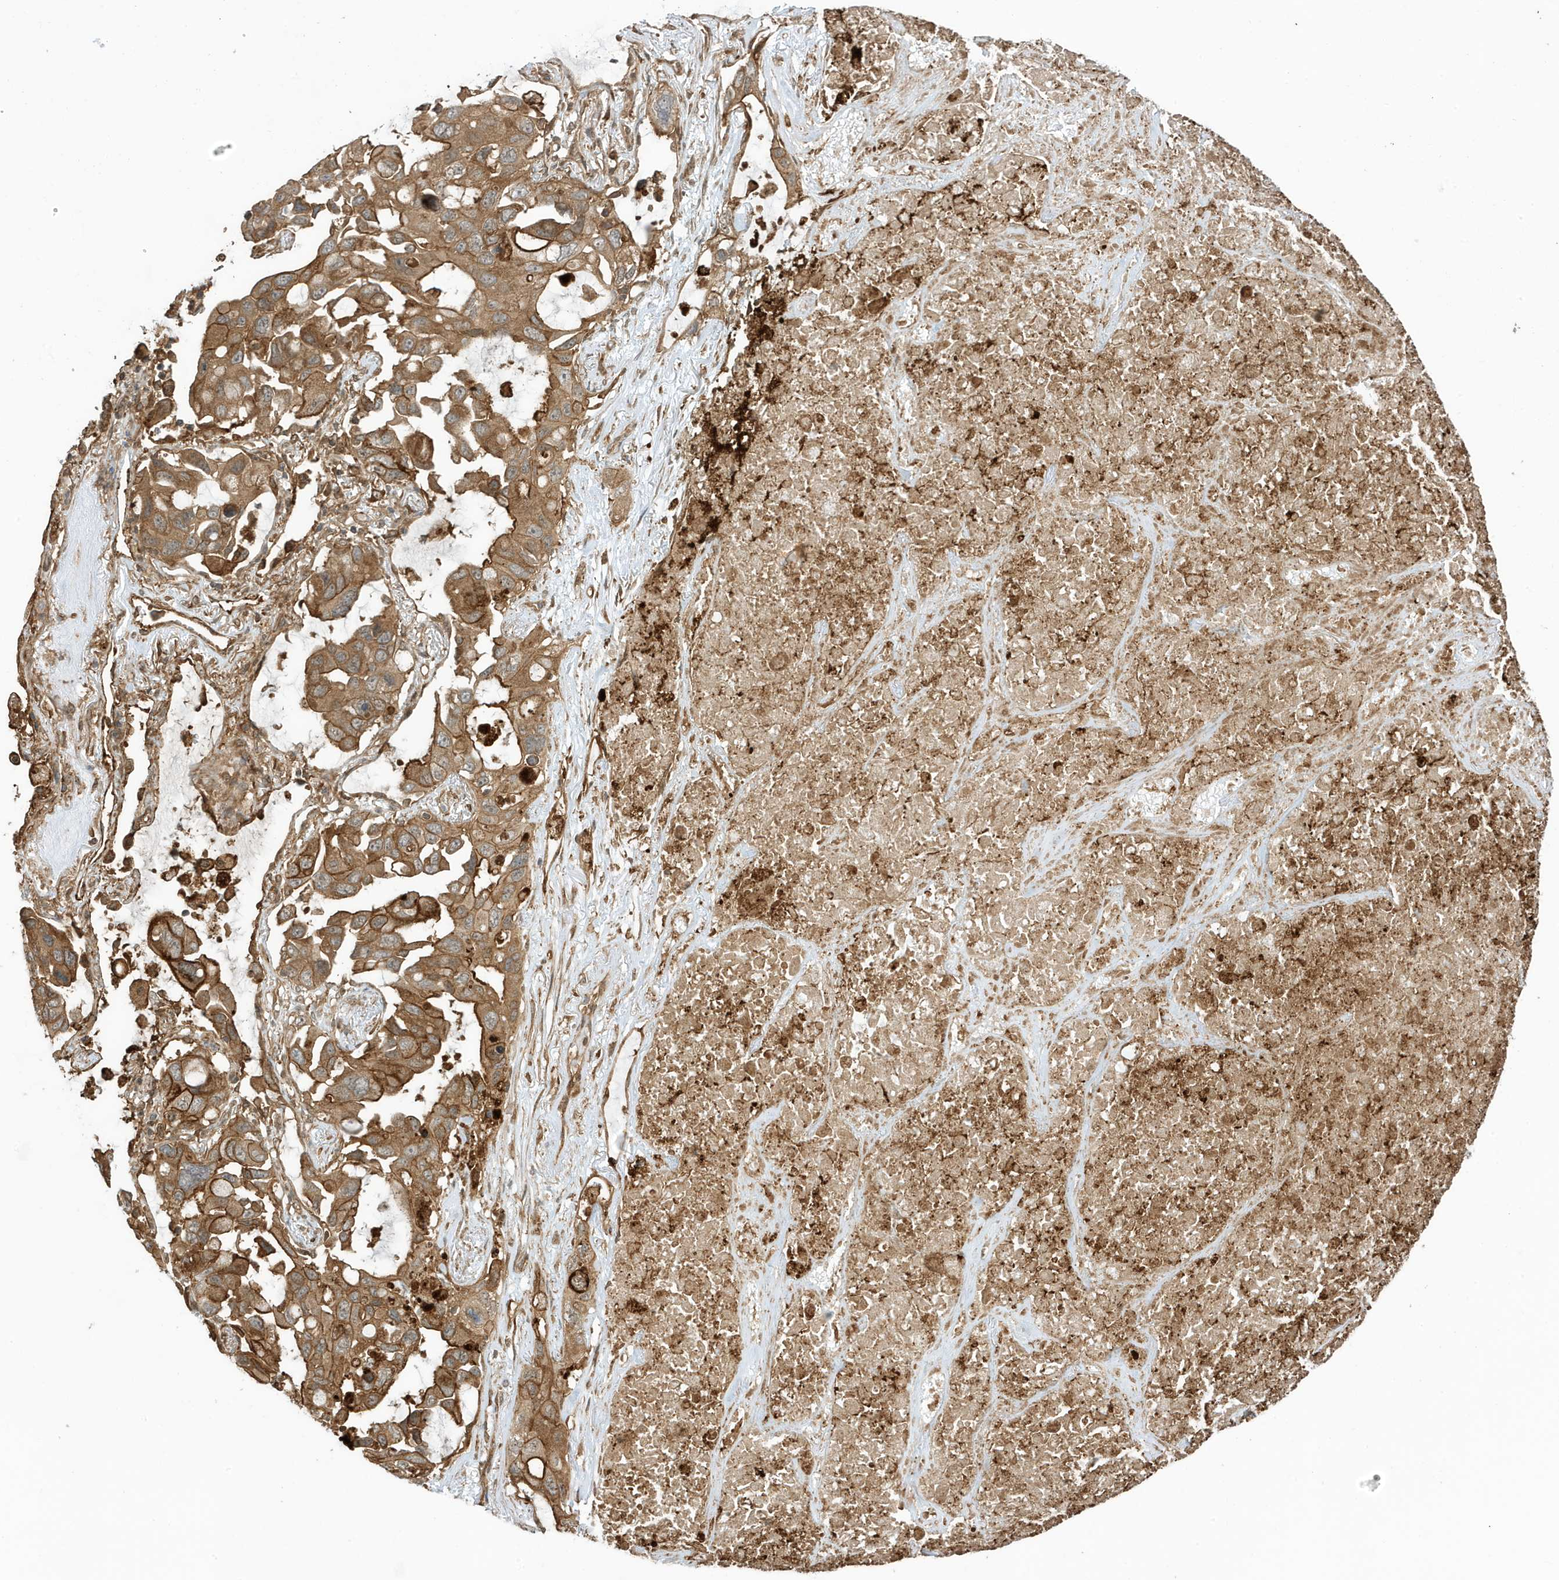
{"staining": {"intensity": "moderate", "quantity": ">75%", "location": "cytoplasmic/membranous"}, "tissue": "lung cancer", "cell_type": "Tumor cells", "image_type": "cancer", "snomed": [{"axis": "morphology", "description": "Squamous cell carcinoma, NOS"}, {"axis": "topography", "description": "Lung"}], "caption": "This micrograph shows lung cancer (squamous cell carcinoma) stained with immunohistochemistry to label a protein in brown. The cytoplasmic/membranous of tumor cells show moderate positivity for the protein. Nuclei are counter-stained blue.", "gene": "CDC42EP3", "patient": {"sex": "female", "age": 73}}